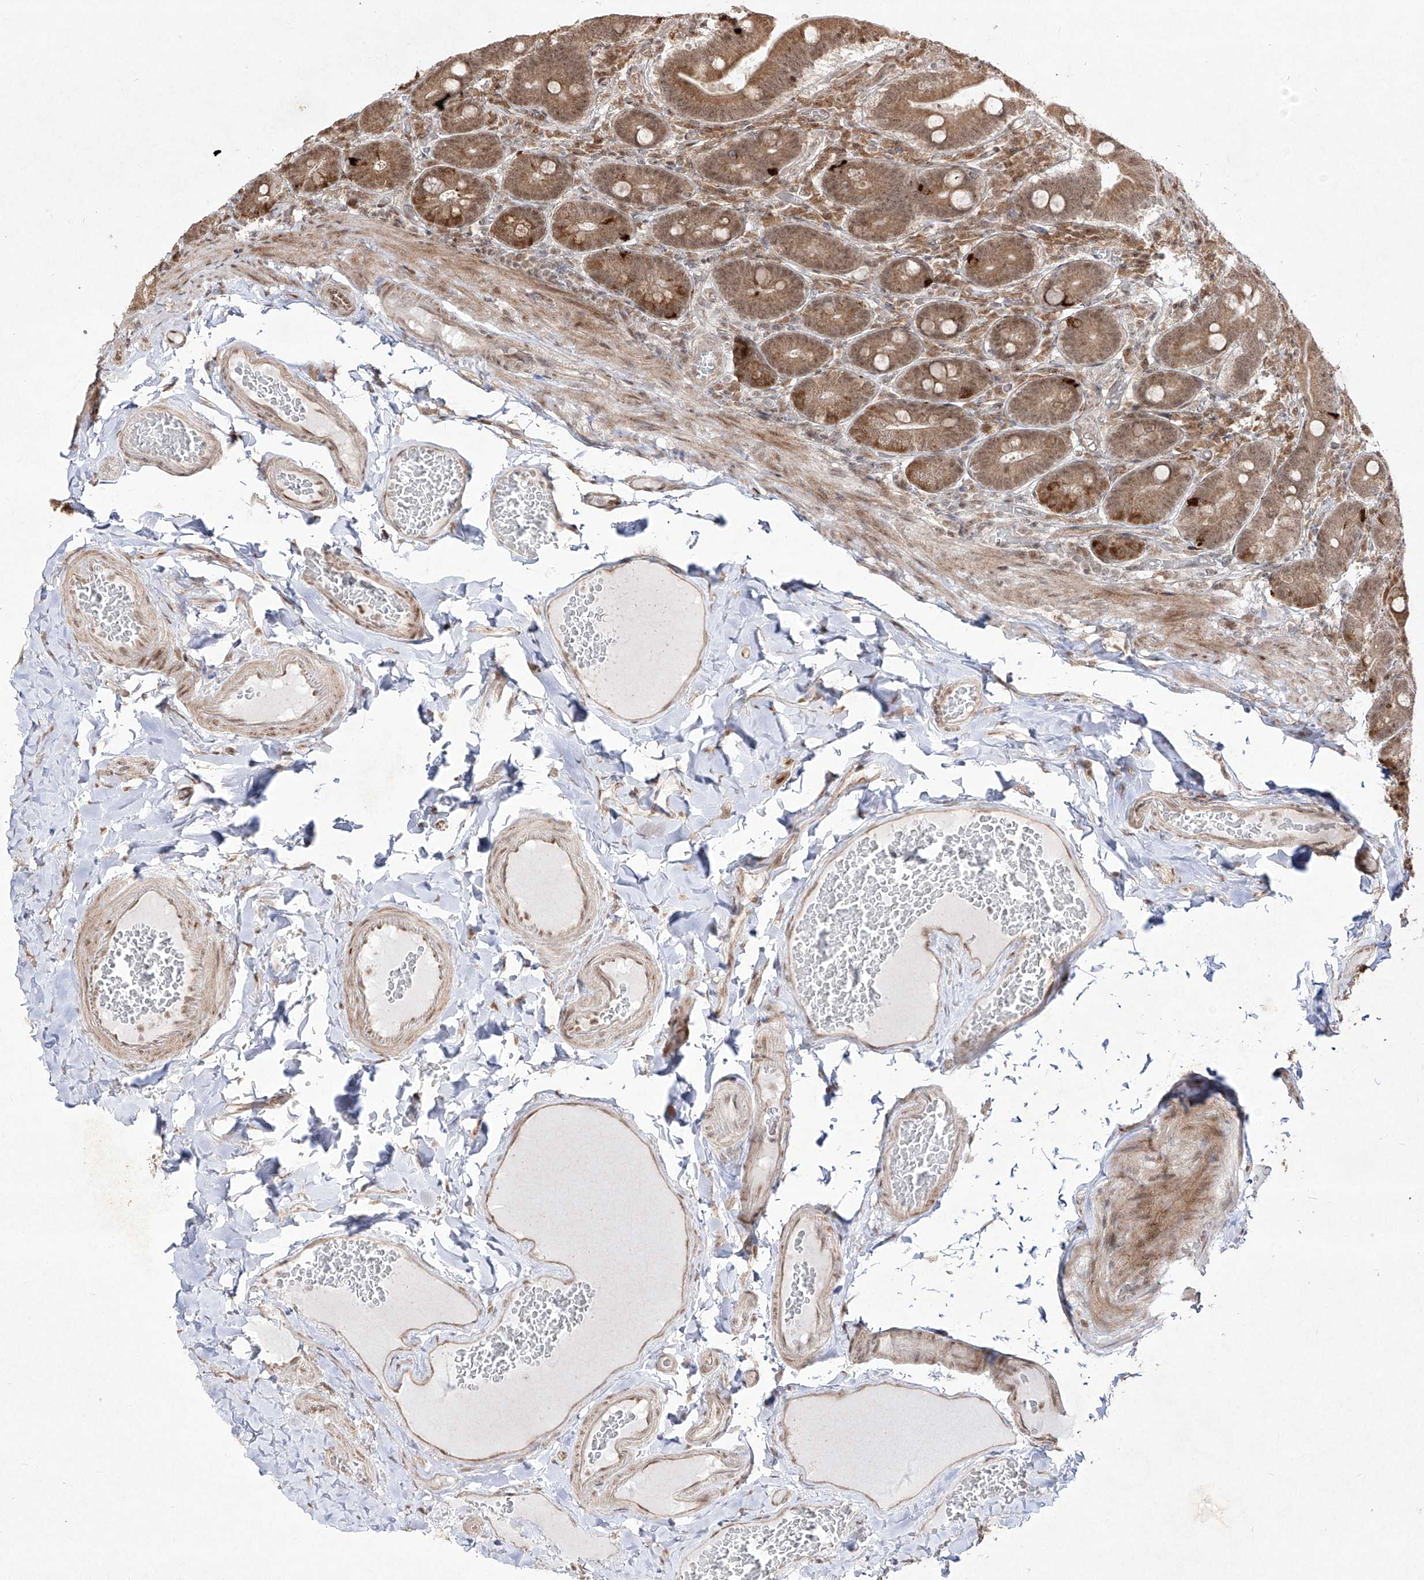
{"staining": {"intensity": "moderate", "quantity": ">75%", "location": "cytoplasmic/membranous,nuclear"}, "tissue": "duodenum", "cell_type": "Glandular cells", "image_type": "normal", "snomed": [{"axis": "morphology", "description": "Normal tissue, NOS"}, {"axis": "topography", "description": "Duodenum"}], "caption": "Immunohistochemical staining of normal duodenum demonstrates moderate cytoplasmic/membranous,nuclear protein expression in about >75% of glandular cells.", "gene": "SNRNP27", "patient": {"sex": "female", "age": 62}}